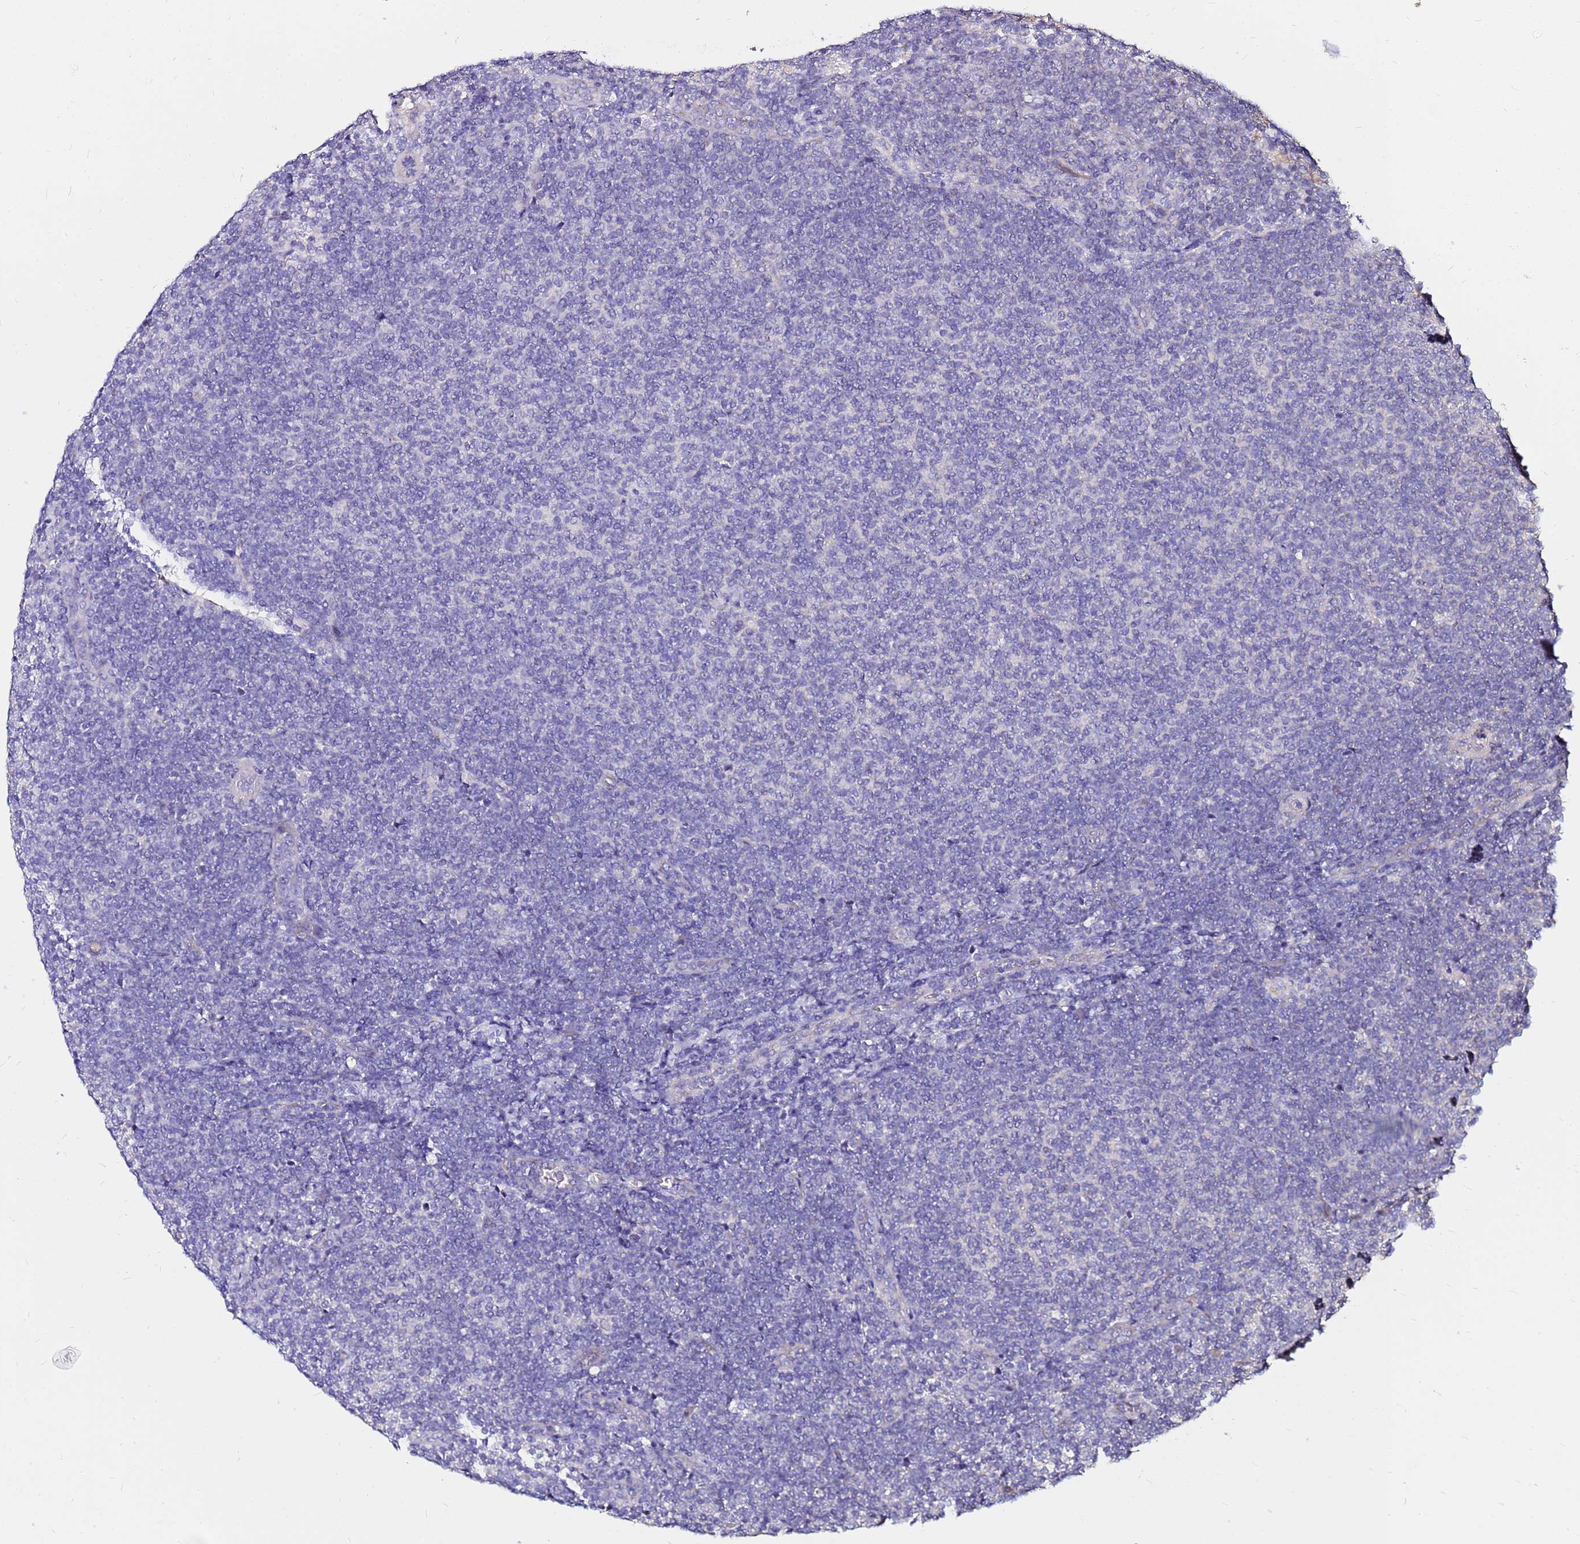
{"staining": {"intensity": "negative", "quantity": "none", "location": "none"}, "tissue": "lymphoma", "cell_type": "Tumor cells", "image_type": "cancer", "snomed": [{"axis": "morphology", "description": "Malignant lymphoma, non-Hodgkin's type, Low grade"}, {"axis": "topography", "description": "Lymph node"}], "caption": "High magnification brightfield microscopy of lymphoma stained with DAB (3,3'-diaminobenzidine) (brown) and counterstained with hematoxylin (blue): tumor cells show no significant expression.", "gene": "ARHGEF5", "patient": {"sex": "male", "age": 66}}